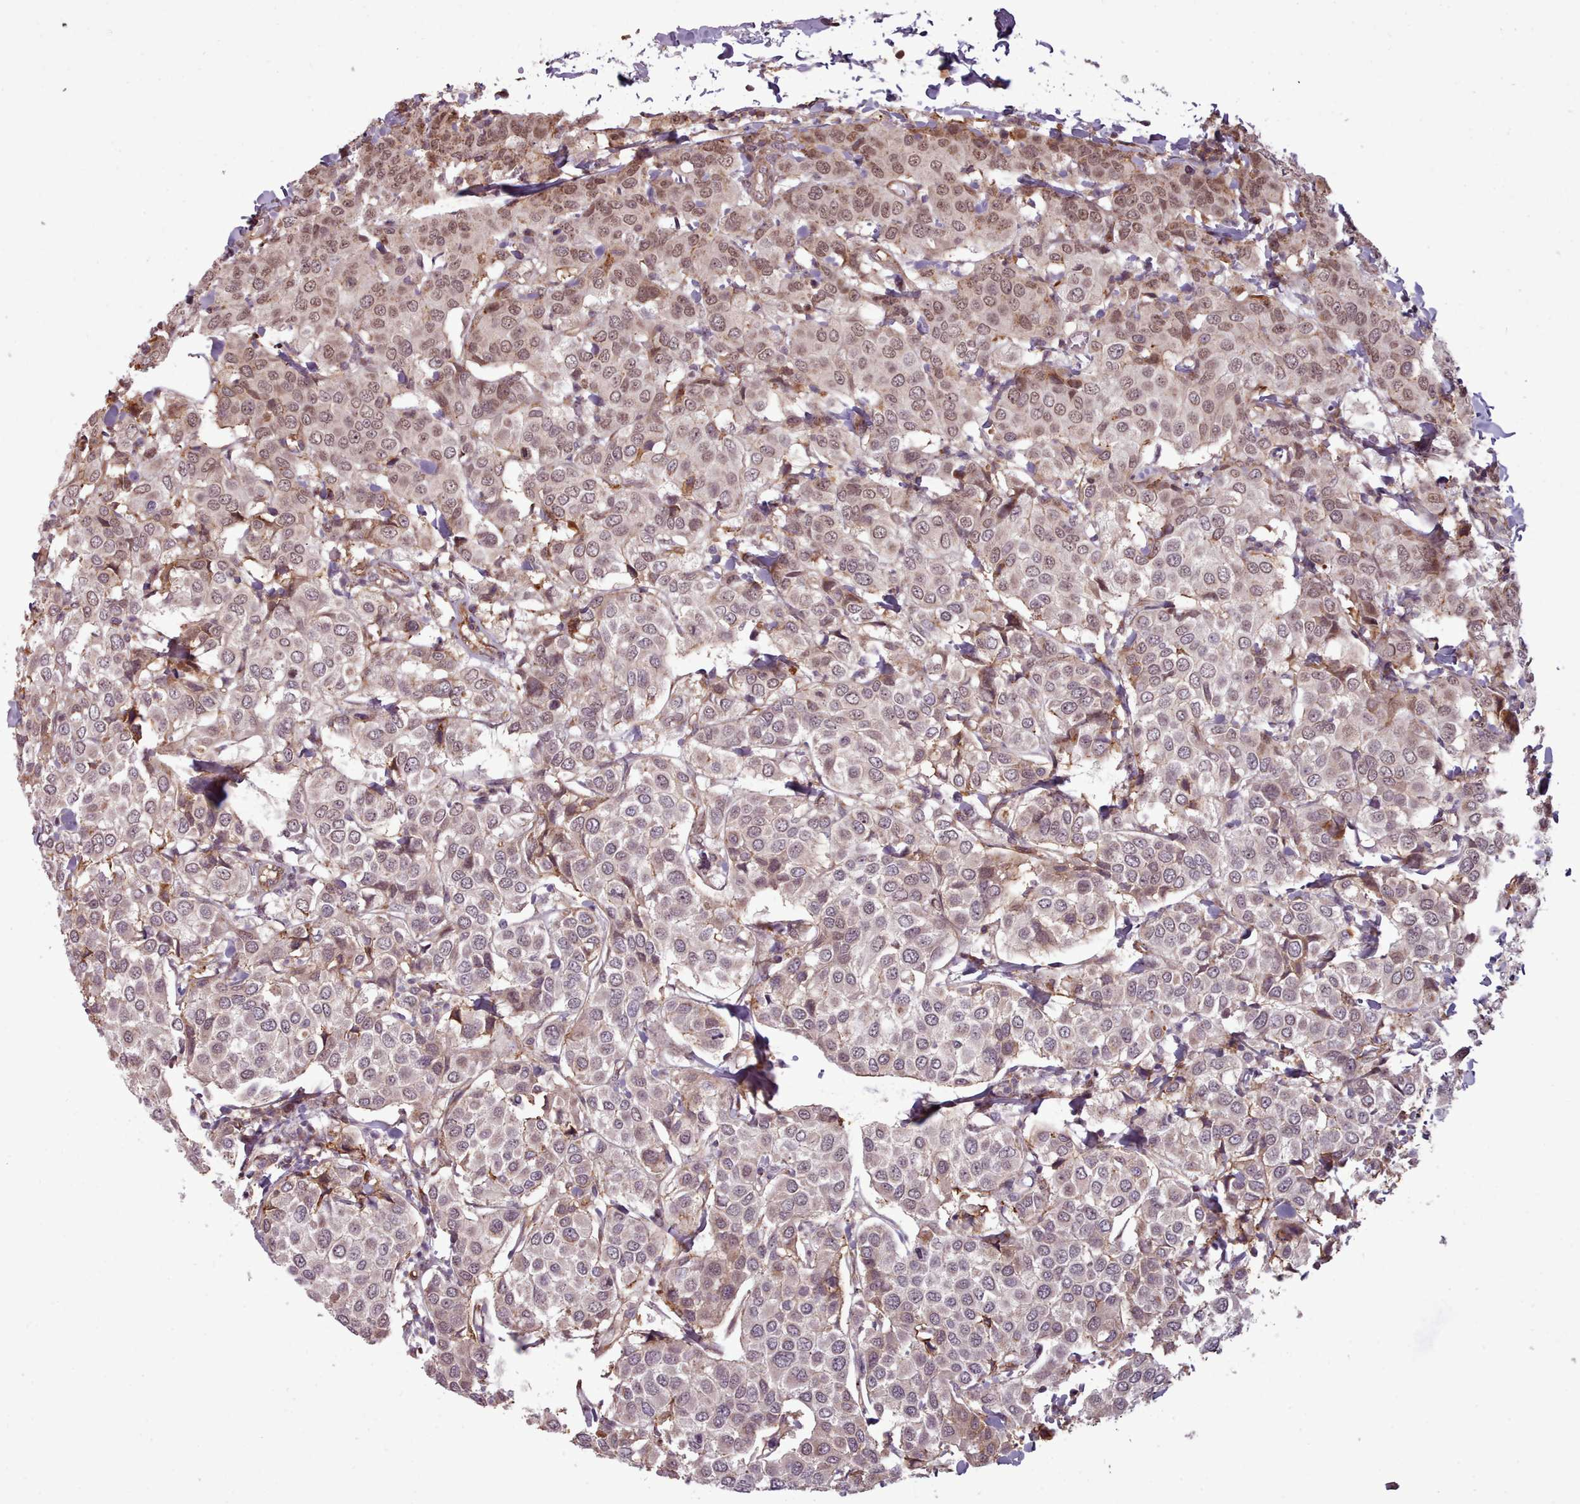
{"staining": {"intensity": "weak", "quantity": "<25%", "location": "nuclear"}, "tissue": "breast cancer", "cell_type": "Tumor cells", "image_type": "cancer", "snomed": [{"axis": "morphology", "description": "Duct carcinoma"}, {"axis": "topography", "description": "Breast"}], "caption": "A photomicrograph of human infiltrating ductal carcinoma (breast) is negative for staining in tumor cells.", "gene": "ZMYM4", "patient": {"sex": "female", "age": 55}}